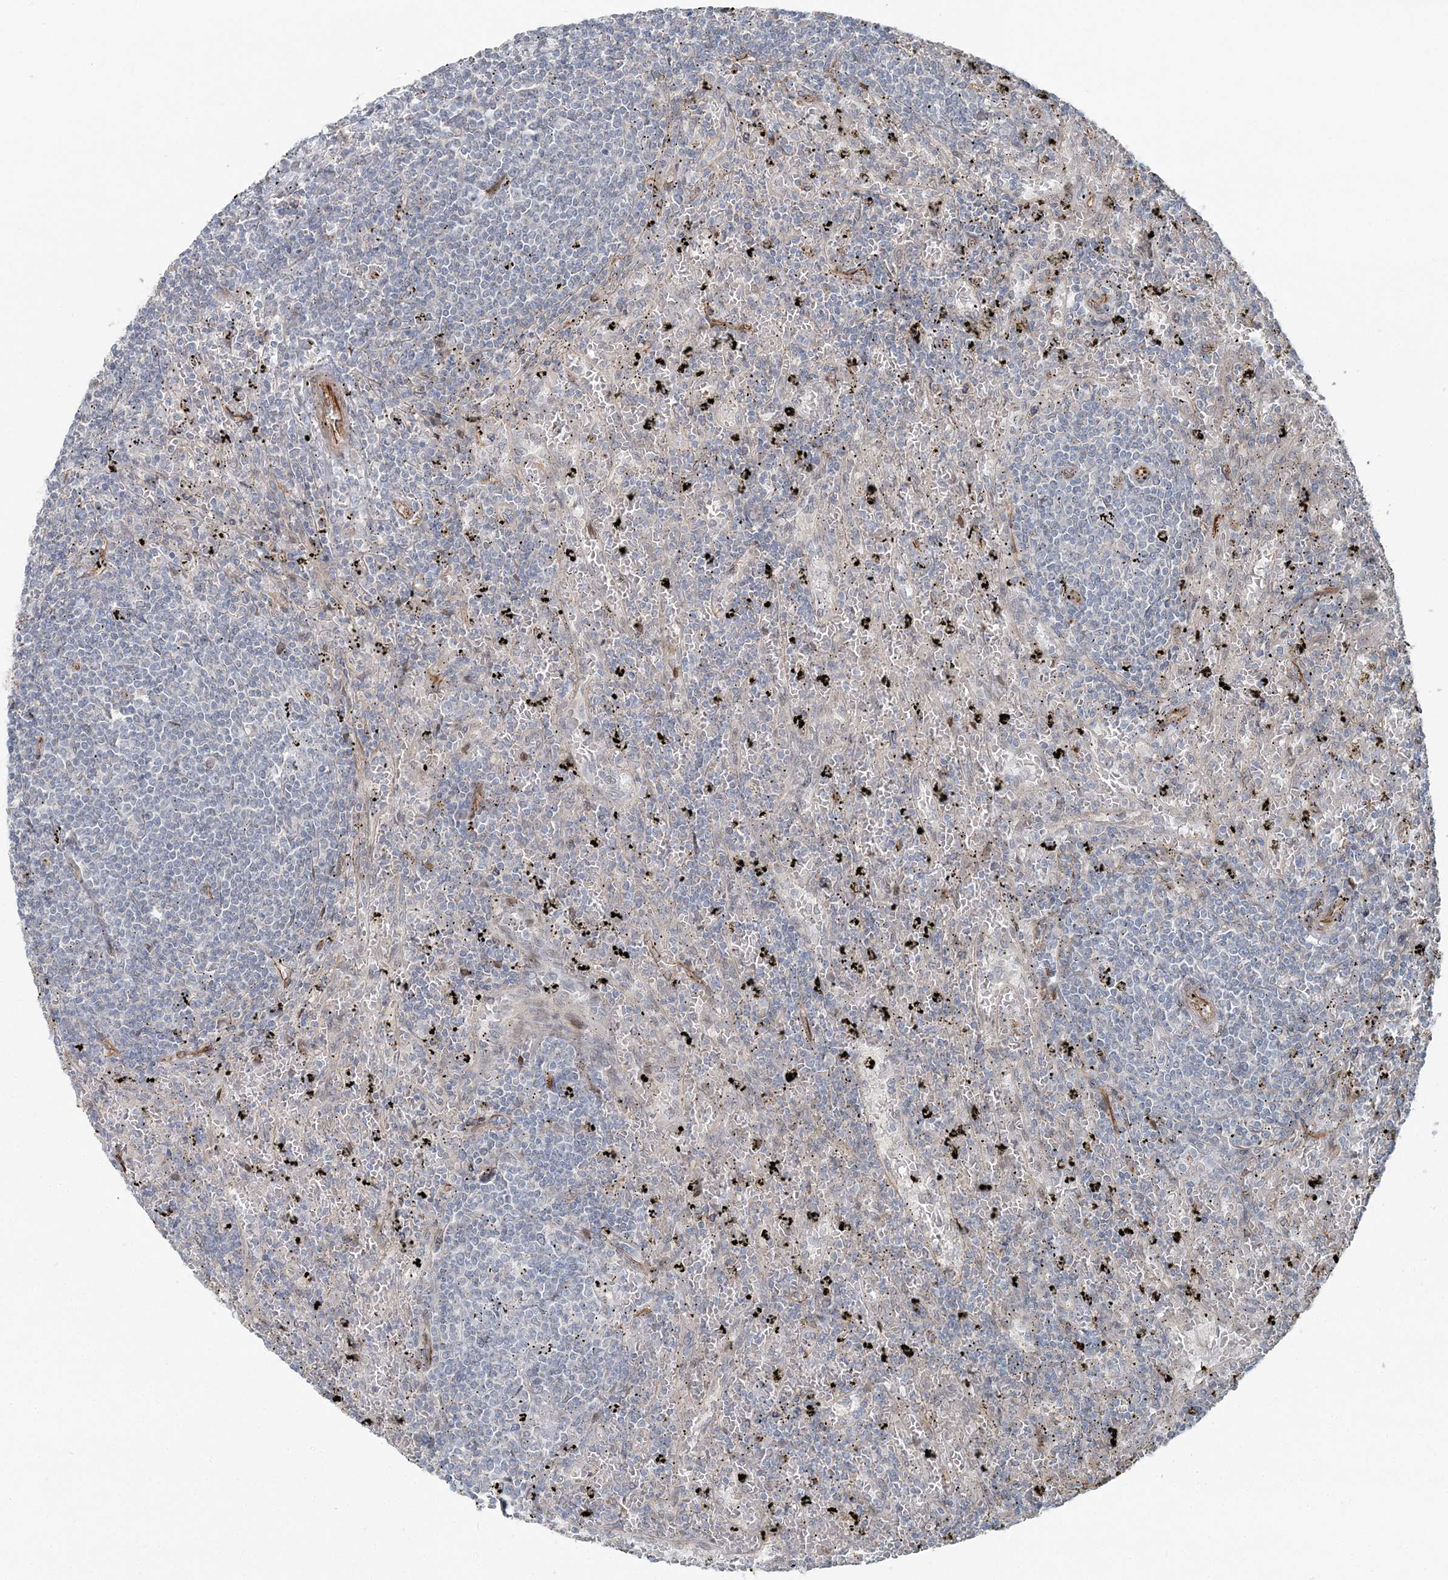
{"staining": {"intensity": "negative", "quantity": "none", "location": "none"}, "tissue": "lymphoma", "cell_type": "Tumor cells", "image_type": "cancer", "snomed": [{"axis": "morphology", "description": "Malignant lymphoma, non-Hodgkin's type, Low grade"}, {"axis": "topography", "description": "Spleen"}], "caption": "This is an IHC micrograph of malignant lymphoma, non-Hodgkin's type (low-grade). There is no expression in tumor cells.", "gene": "FBXL17", "patient": {"sex": "male", "age": 76}}